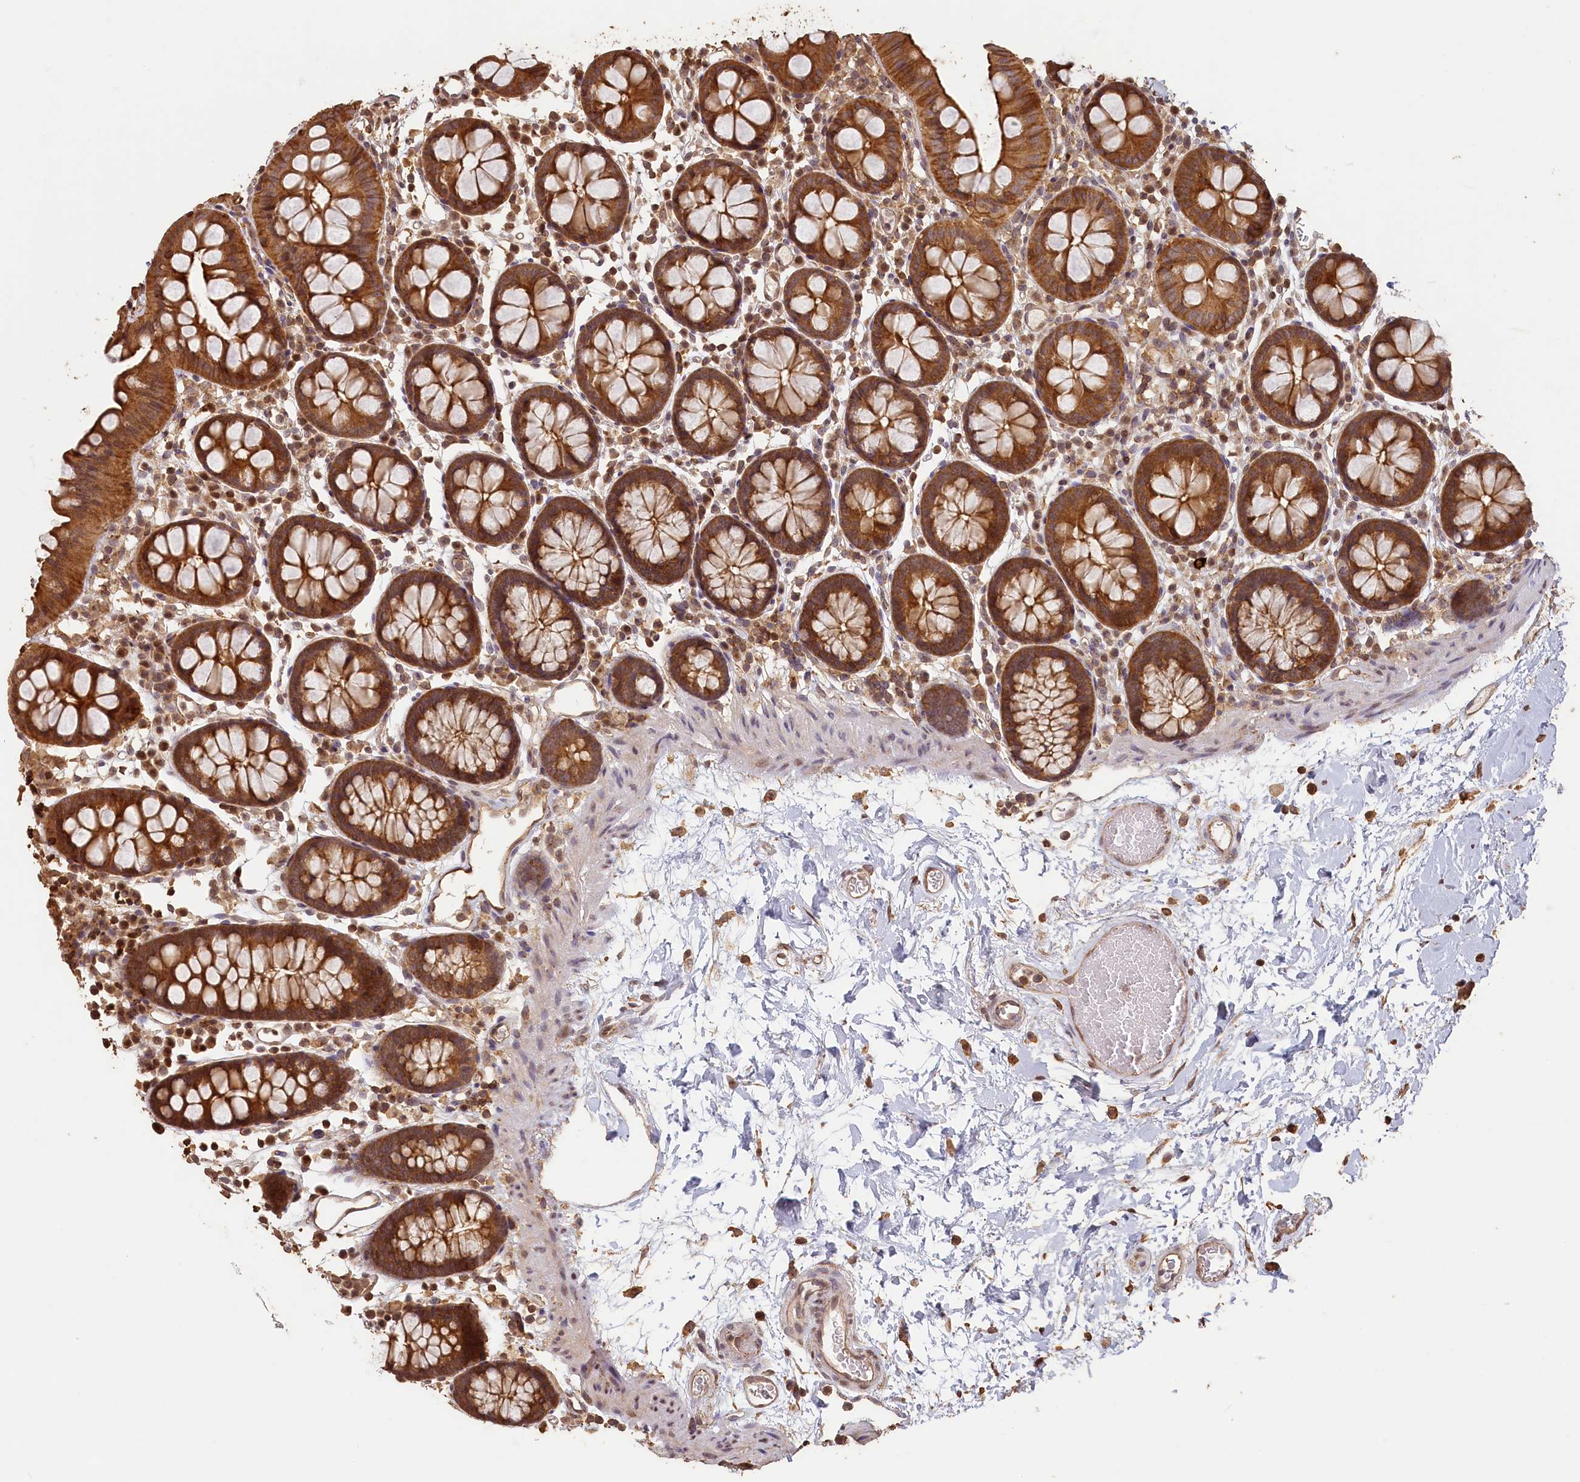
{"staining": {"intensity": "moderate", "quantity": ">75%", "location": "cytoplasmic/membranous"}, "tissue": "colon", "cell_type": "Endothelial cells", "image_type": "normal", "snomed": [{"axis": "morphology", "description": "Normal tissue, NOS"}, {"axis": "topography", "description": "Colon"}], "caption": "Immunohistochemistry (IHC) histopathology image of unremarkable colon: human colon stained using immunohistochemistry reveals medium levels of moderate protein expression localized specifically in the cytoplasmic/membranous of endothelial cells, appearing as a cytoplasmic/membranous brown color.", "gene": "MADD", "patient": {"sex": "male", "age": 75}}